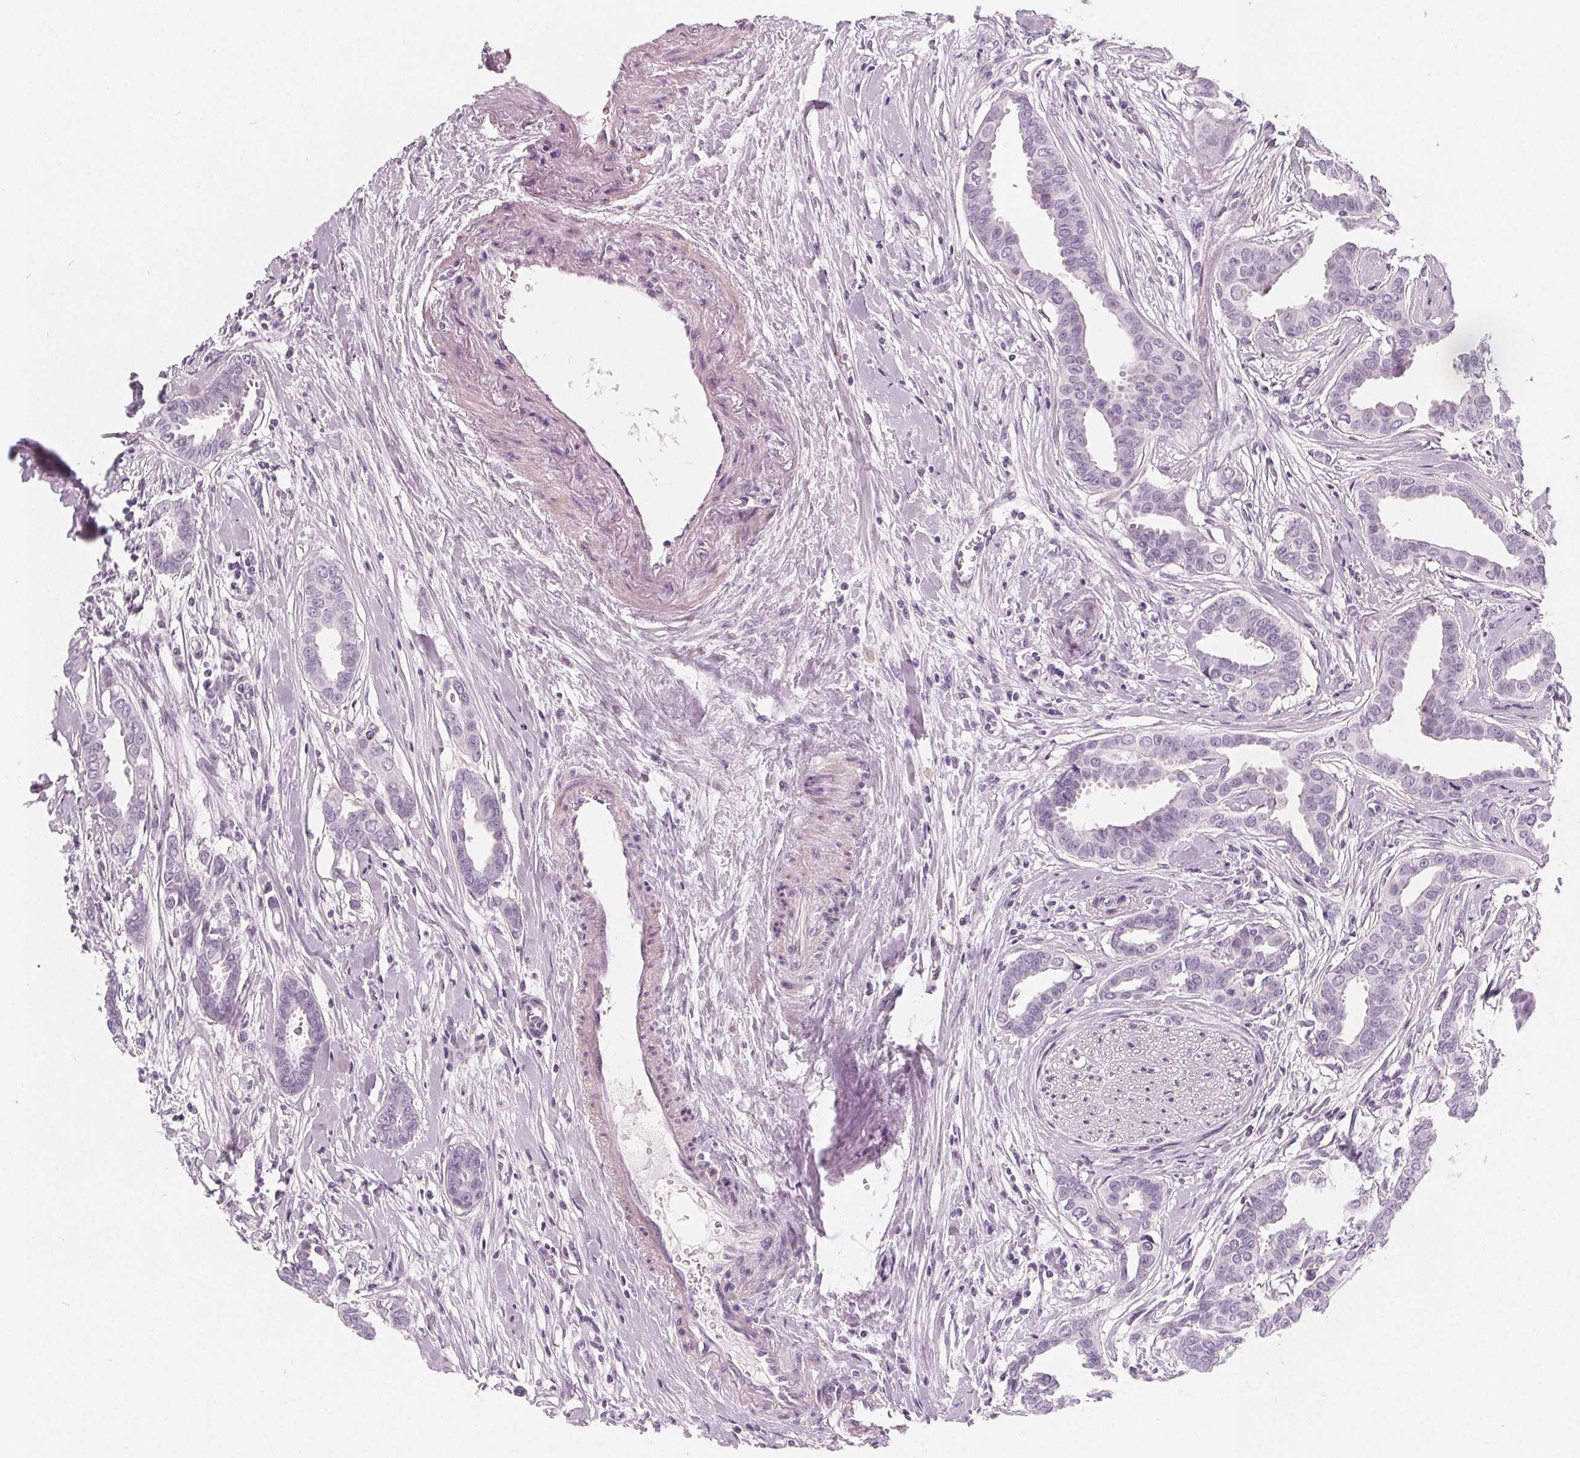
{"staining": {"intensity": "negative", "quantity": "none", "location": "none"}, "tissue": "breast cancer", "cell_type": "Tumor cells", "image_type": "cancer", "snomed": [{"axis": "morphology", "description": "Duct carcinoma"}, {"axis": "topography", "description": "Breast"}], "caption": "This histopathology image is of breast cancer stained with IHC to label a protein in brown with the nuclei are counter-stained blue. There is no staining in tumor cells.", "gene": "SLC5A12", "patient": {"sex": "female", "age": 45}}